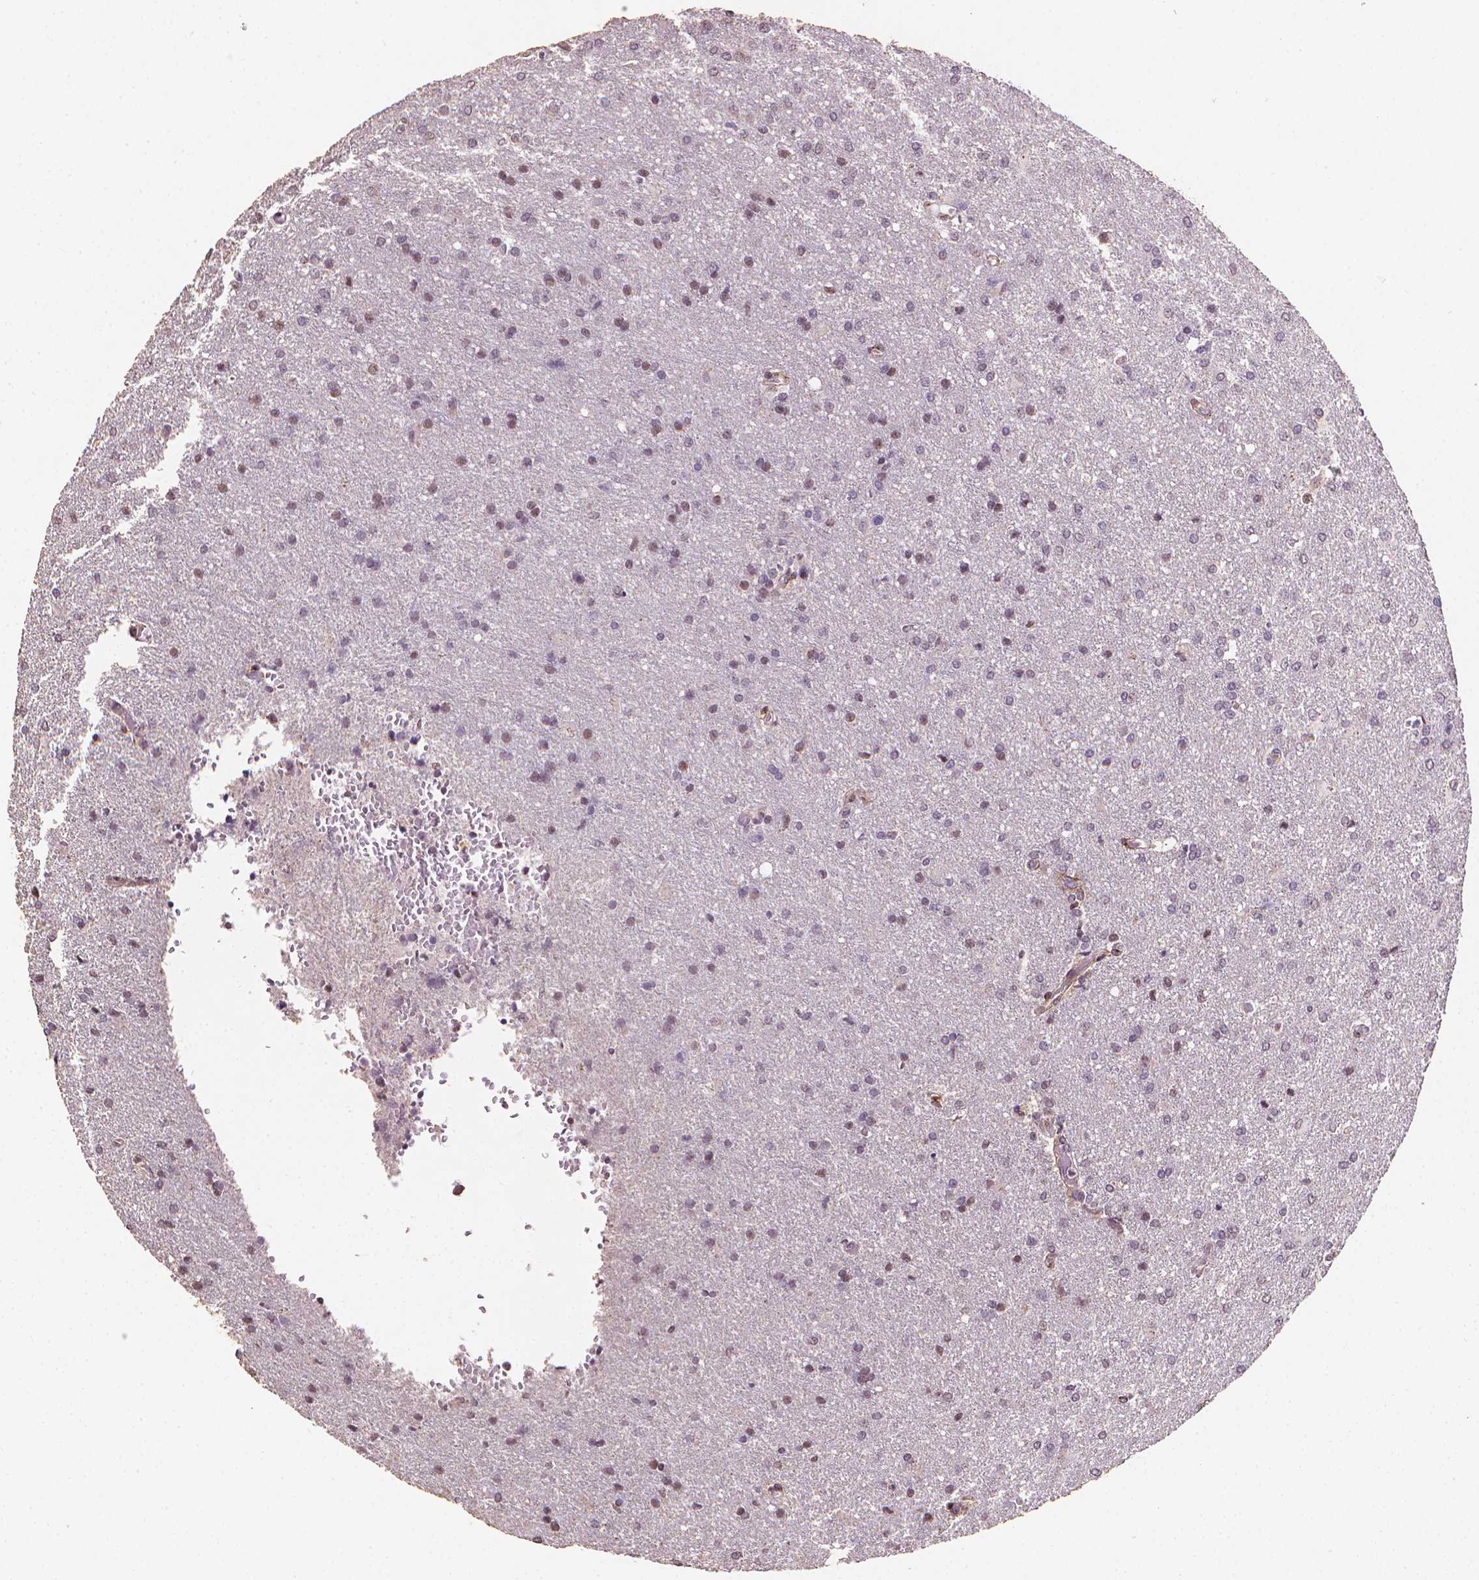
{"staining": {"intensity": "negative", "quantity": "none", "location": "none"}, "tissue": "glioma", "cell_type": "Tumor cells", "image_type": "cancer", "snomed": [{"axis": "morphology", "description": "Glioma, malignant, High grade"}, {"axis": "topography", "description": "Brain"}], "caption": "DAB immunohistochemical staining of malignant glioma (high-grade) shows no significant expression in tumor cells.", "gene": "DCN", "patient": {"sex": "male", "age": 68}}